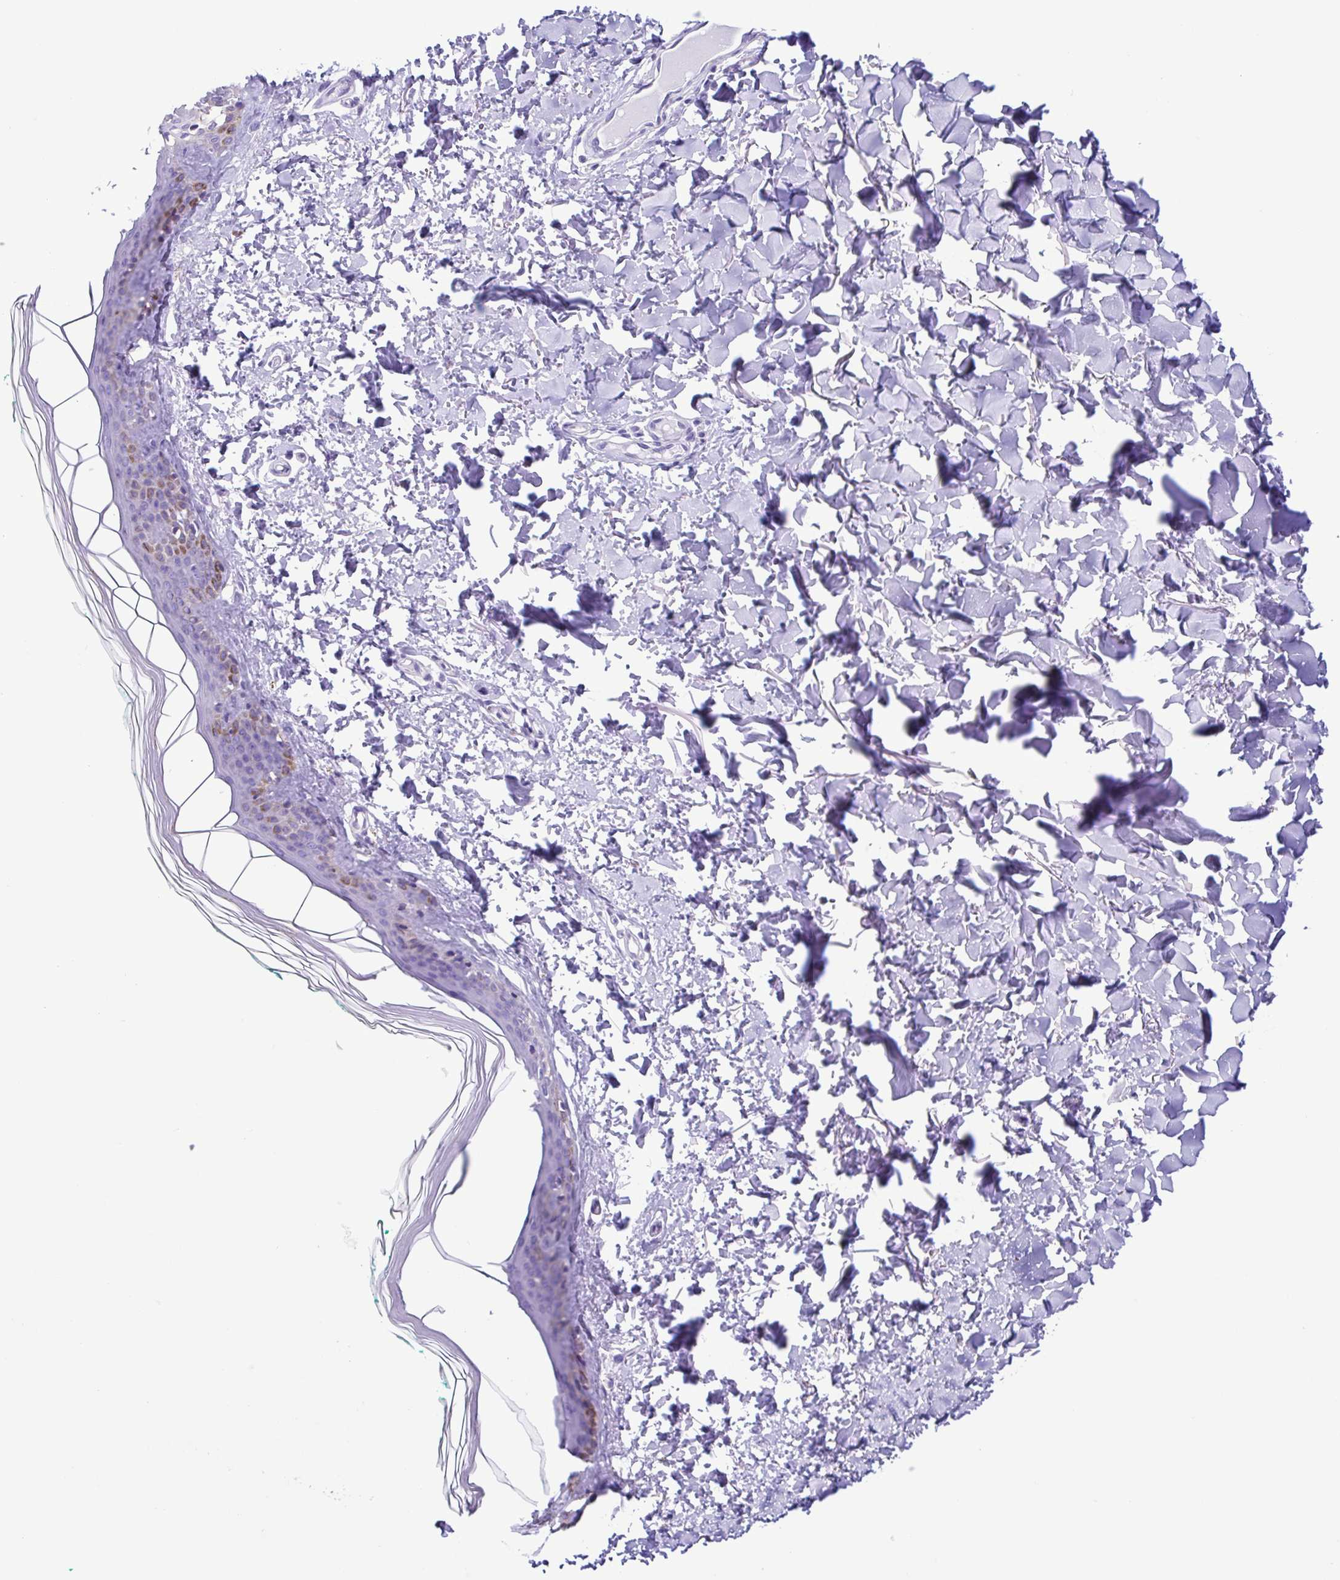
{"staining": {"intensity": "negative", "quantity": "none", "location": "none"}, "tissue": "skin", "cell_type": "Fibroblasts", "image_type": "normal", "snomed": [{"axis": "morphology", "description": "Normal tissue, NOS"}, {"axis": "topography", "description": "Skin"}, {"axis": "topography", "description": "Peripheral nerve tissue"}], "caption": "High power microscopy micrograph of an IHC histopathology image of normal skin, revealing no significant staining in fibroblasts. (Stains: DAB immunohistochemistry with hematoxylin counter stain, Microscopy: brightfield microscopy at high magnification).", "gene": "ACTRT3", "patient": {"sex": "female", "age": 45}}